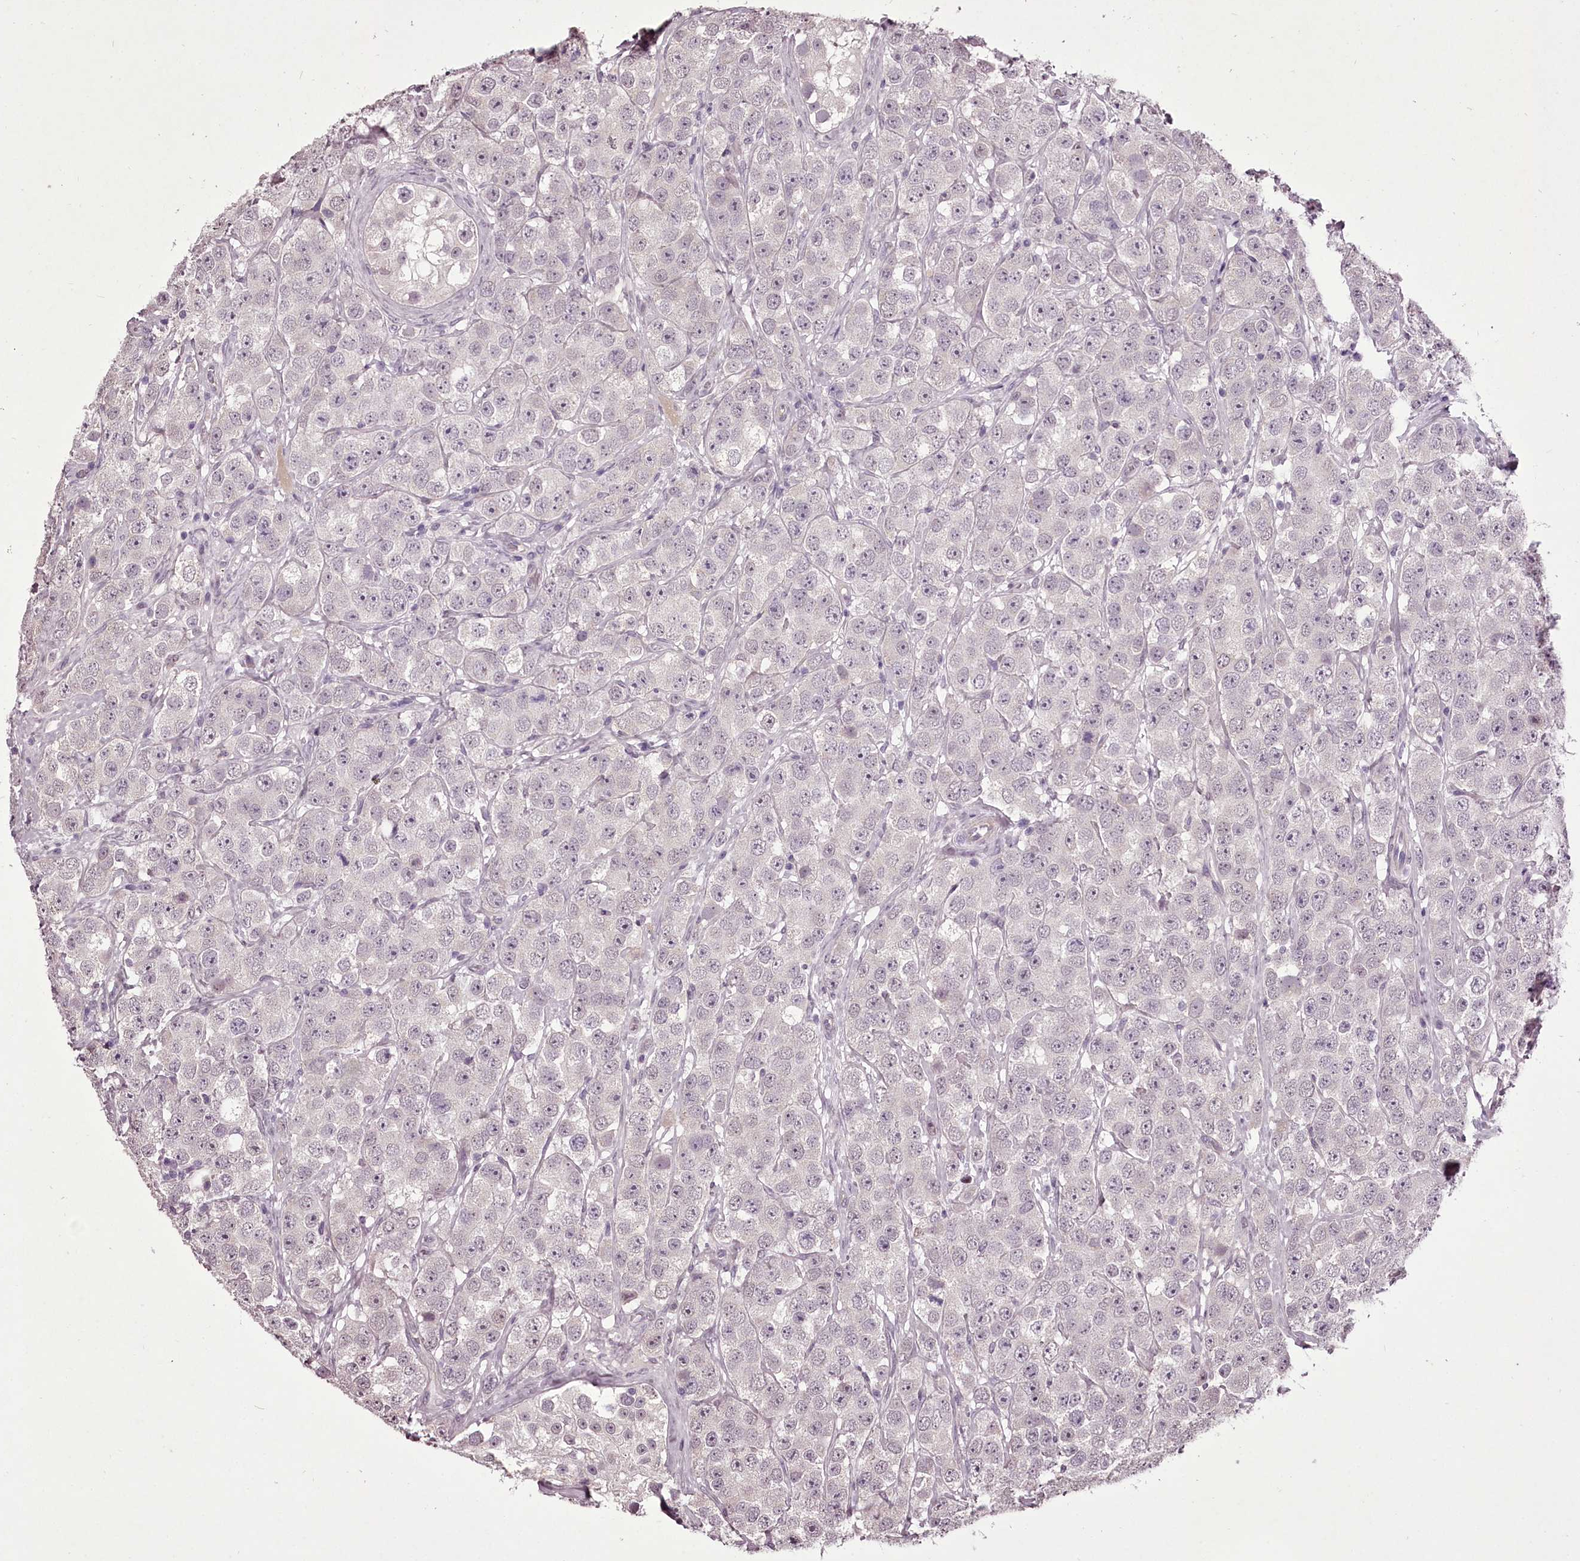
{"staining": {"intensity": "negative", "quantity": "none", "location": "none"}, "tissue": "testis cancer", "cell_type": "Tumor cells", "image_type": "cancer", "snomed": [{"axis": "morphology", "description": "Seminoma, NOS"}, {"axis": "topography", "description": "Testis"}], "caption": "Tumor cells are negative for protein expression in human testis cancer. The staining was performed using DAB to visualize the protein expression in brown, while the nuclei were stained in blue with hematoxylin (Magnification: 20x).", "gene": "C1orf56", "patient": {"sex": "male", "age": 28}}